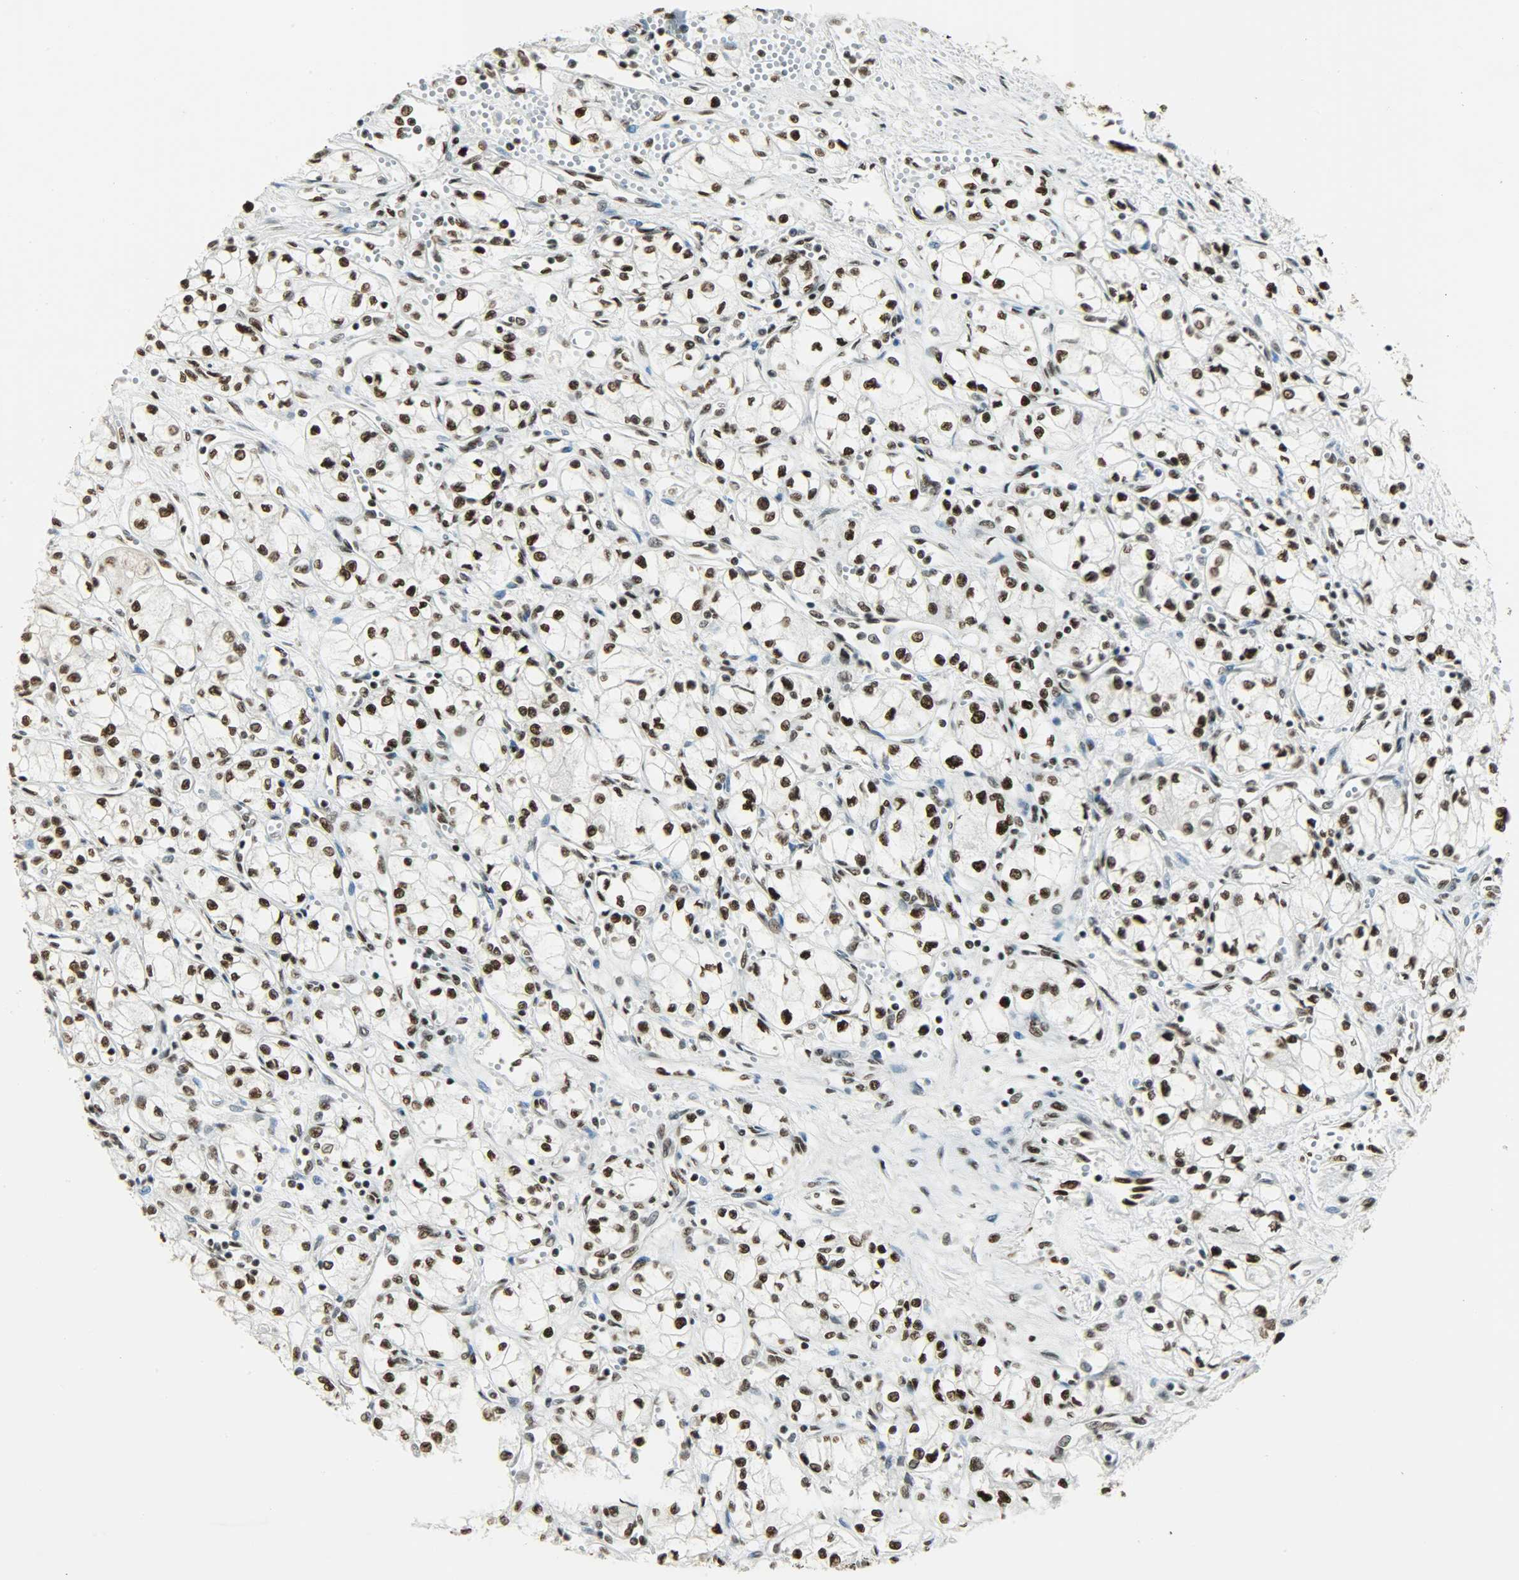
{"staining": {"intensity": "strong", "quantity": ">75%", "location": "nuclear"}, "tissue": "renal cancer", "cell_type": "Tumor cells", "image_type": "cancer", "snomed": [{"axis": "morphology", "description": "Normal tissue, NOS"}, {"axis": "morphology", "description": "Adenocarcinoma, NOS"}, {"axis": "topography", "description": "Kidney"}], "caption": "Renal cancer stained for a protein shows strong nuclear positivity in tumor cells.", "gene": "MYEF2", "patient": {"sex": "male", "age": 59}}